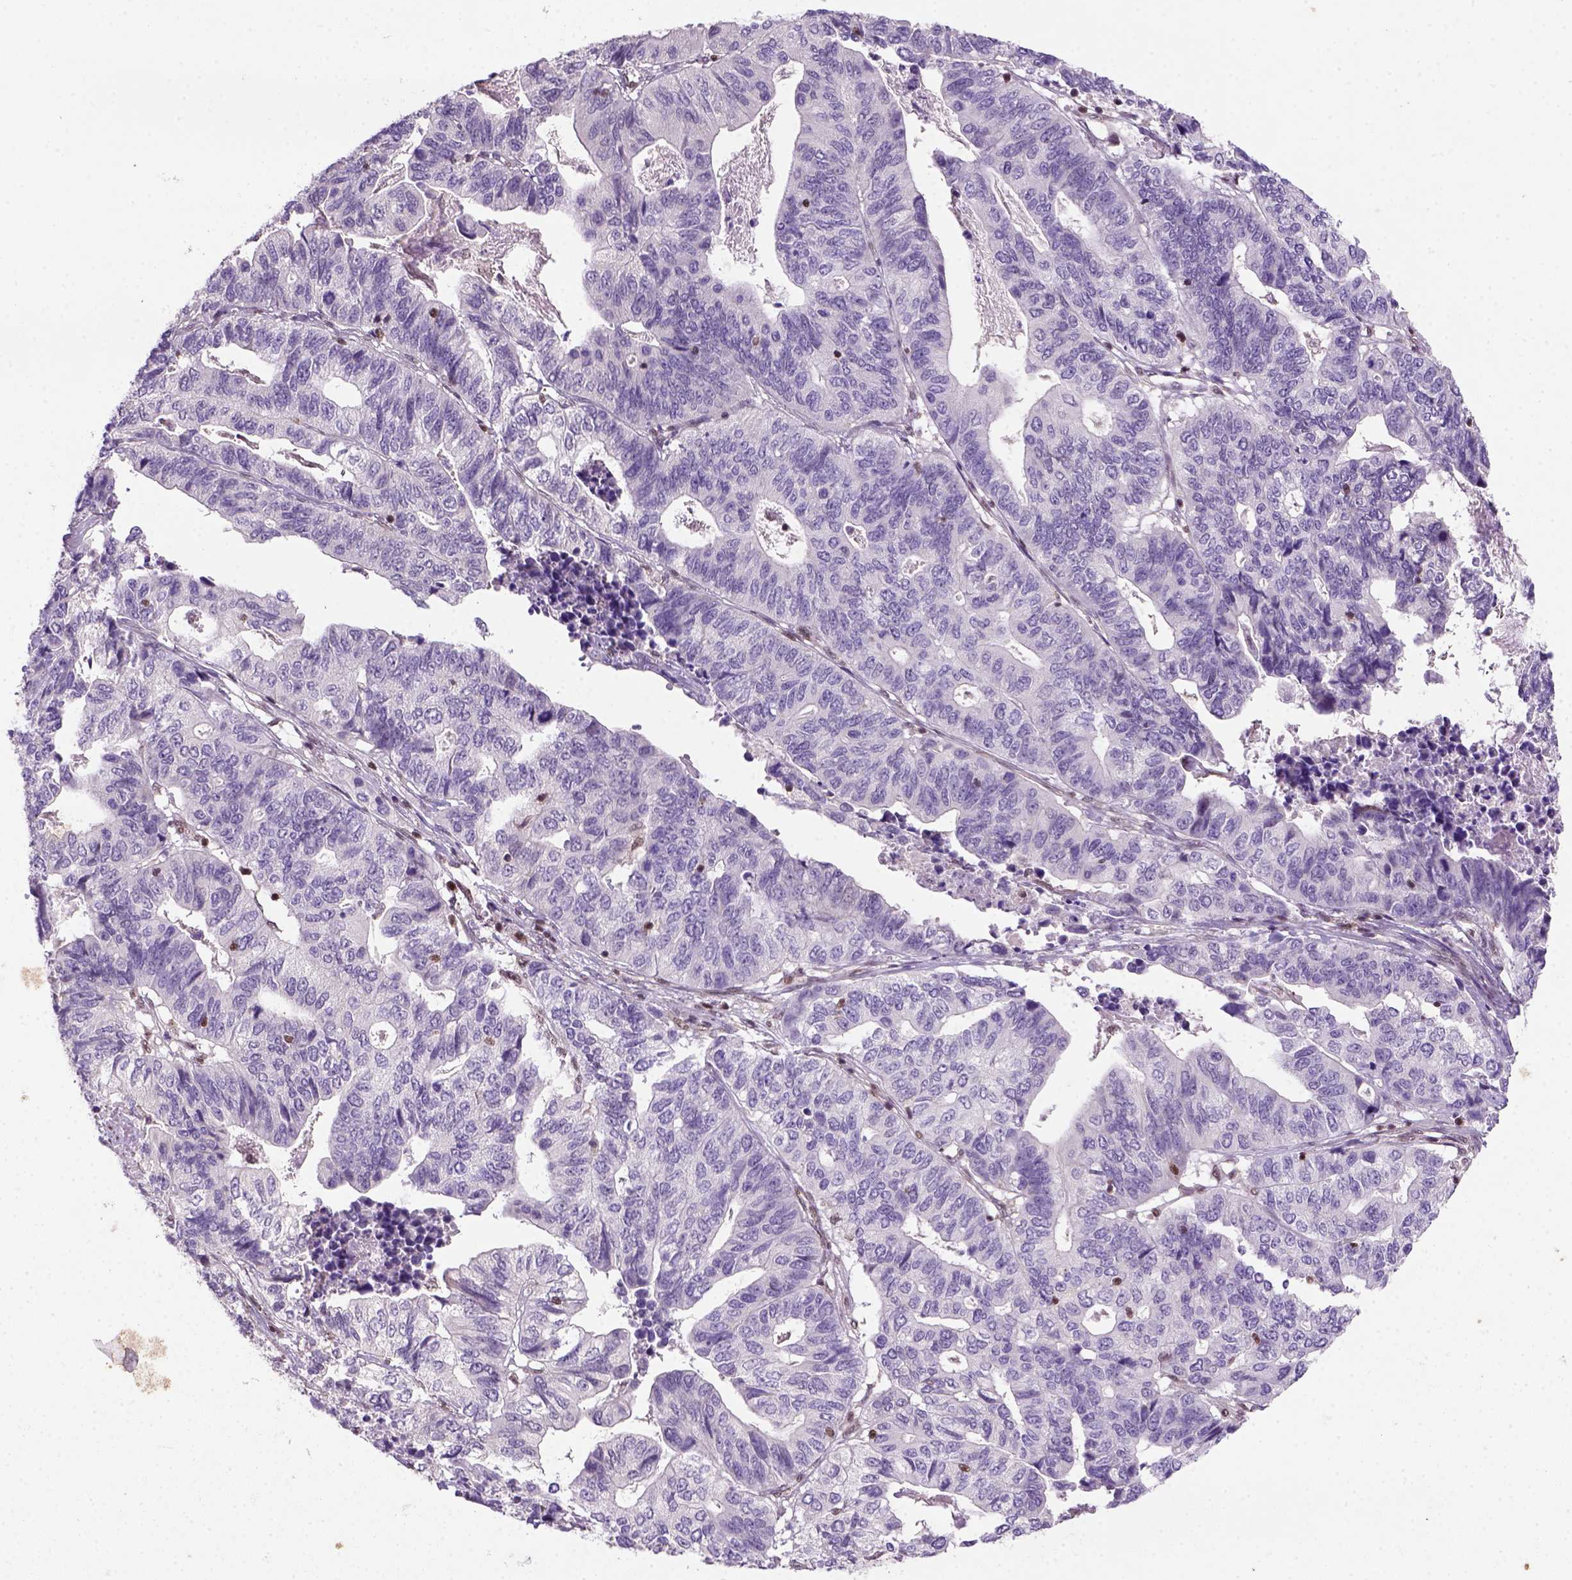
{"staining": {"intensity": "negative", "quantity": "none", "location": "none"}, "tissue": "stomach cancer", "cell_type": "Tumor cells", "image_type": "cancer", "snomed": [{"axis": "morphology", "description": "Adenocarcinoma, NOS"}, {"axis": "topography", "description": "Stomach, upper"}], "caption": "High magnification brightfield microscopy of stomach cancer (adenocarcinoma) stained with DAB (brown) and counterstained with hematoxylin (blue): tumor cells show no significant expression. (DAB (3,3'-diaminobenzidine) immunohistochemistry visualized using brightfield microscopy, high magnification).", "gene": "MGMT", "patient": {"sex": "female", "age": 67}}